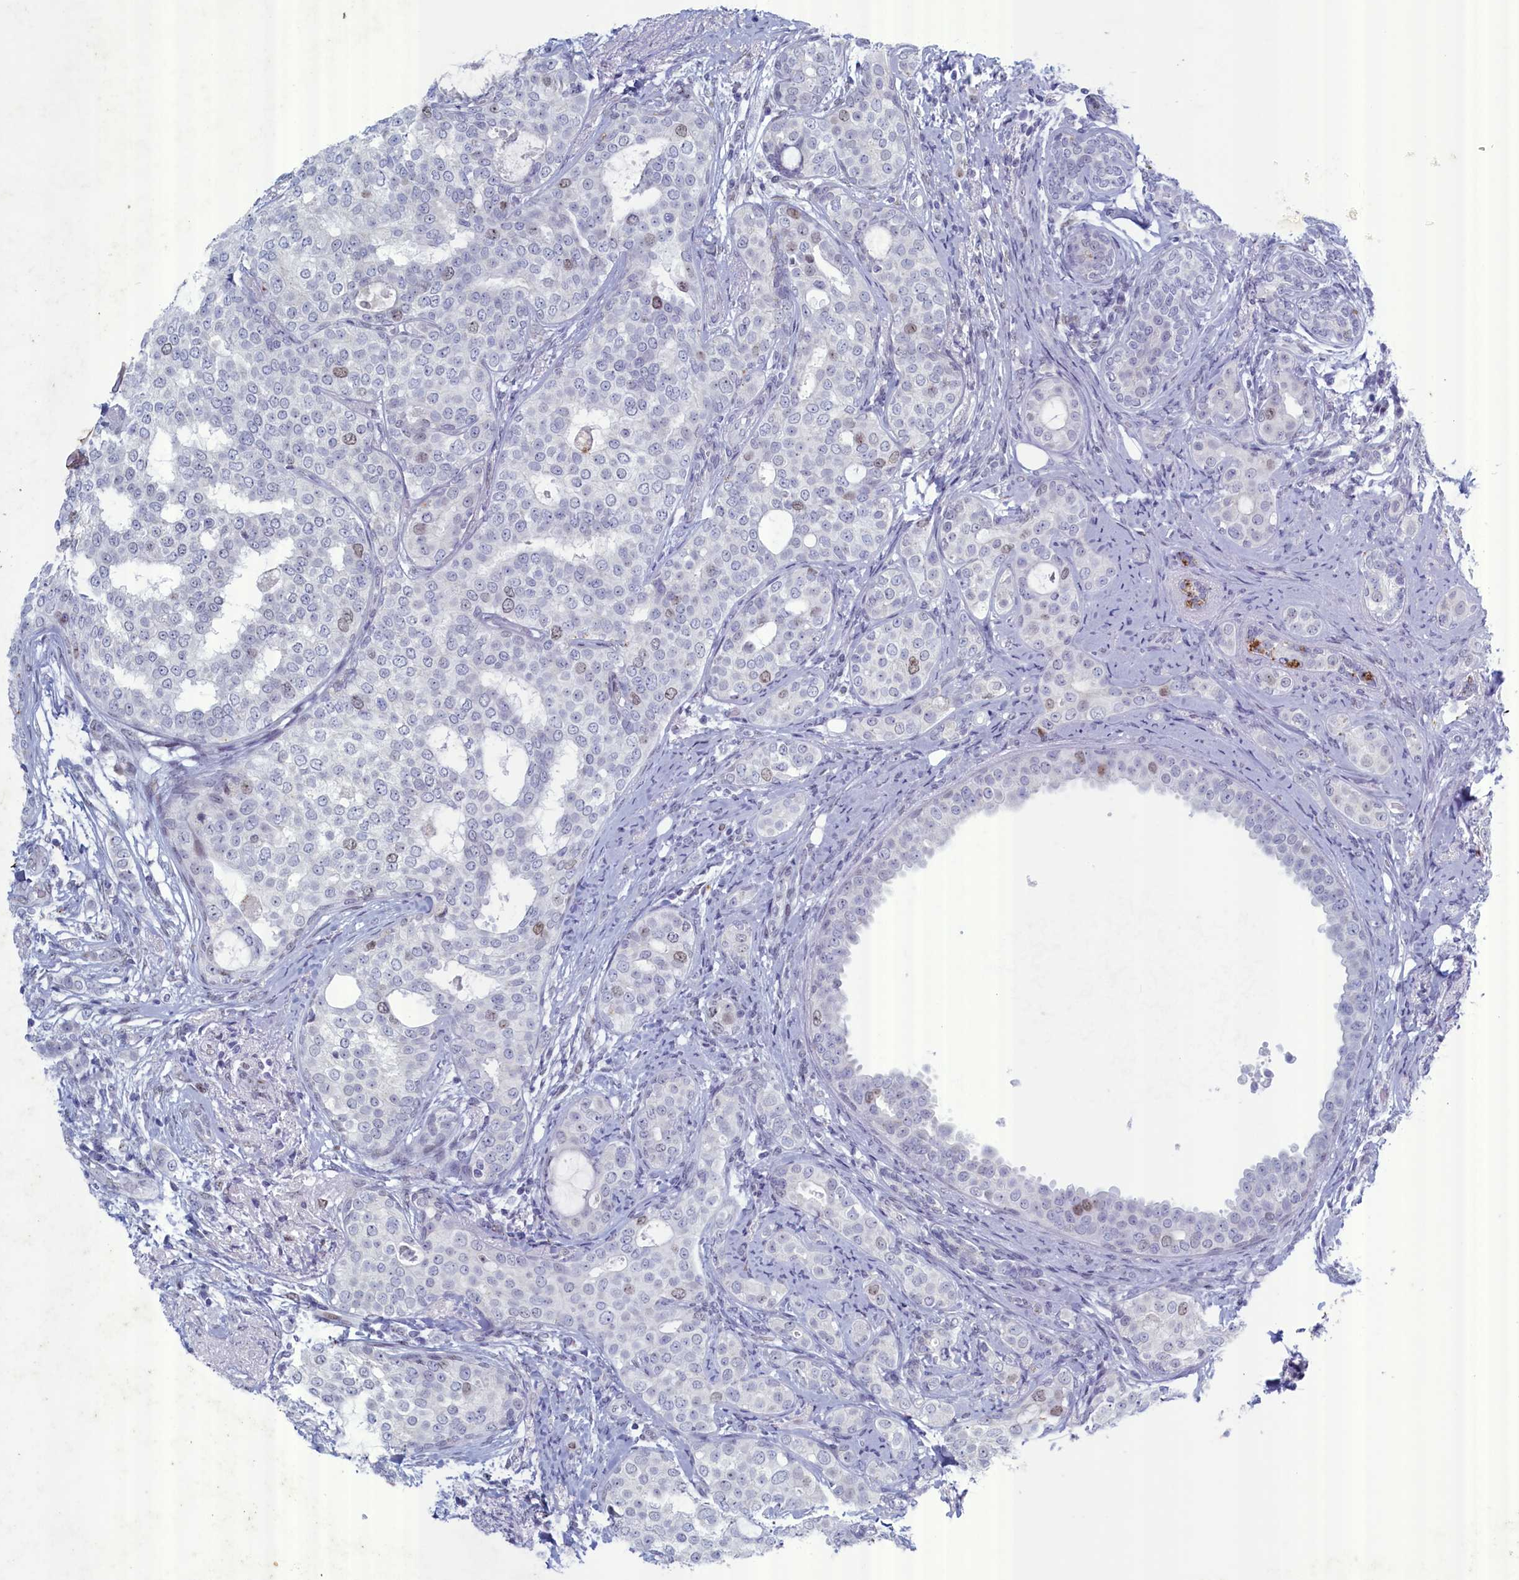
{"staining": {"intensity": "weak", "quantity": "<25%", "location": "nuclear"}, "tissue": "breast cancer", "cell_type": "Tumor cells", "image_type": "cancer", "snomed": [{"axis": "morphology", "description": "Lobular carcinoma"}, {"axis": "topography", "description": "Breast"}], "caption": "Tumor cells are negative for protein expression in human lobular carcinoma (breast).", "gene": "WDR76", "patient": {"sex": "female", "age": 51}}